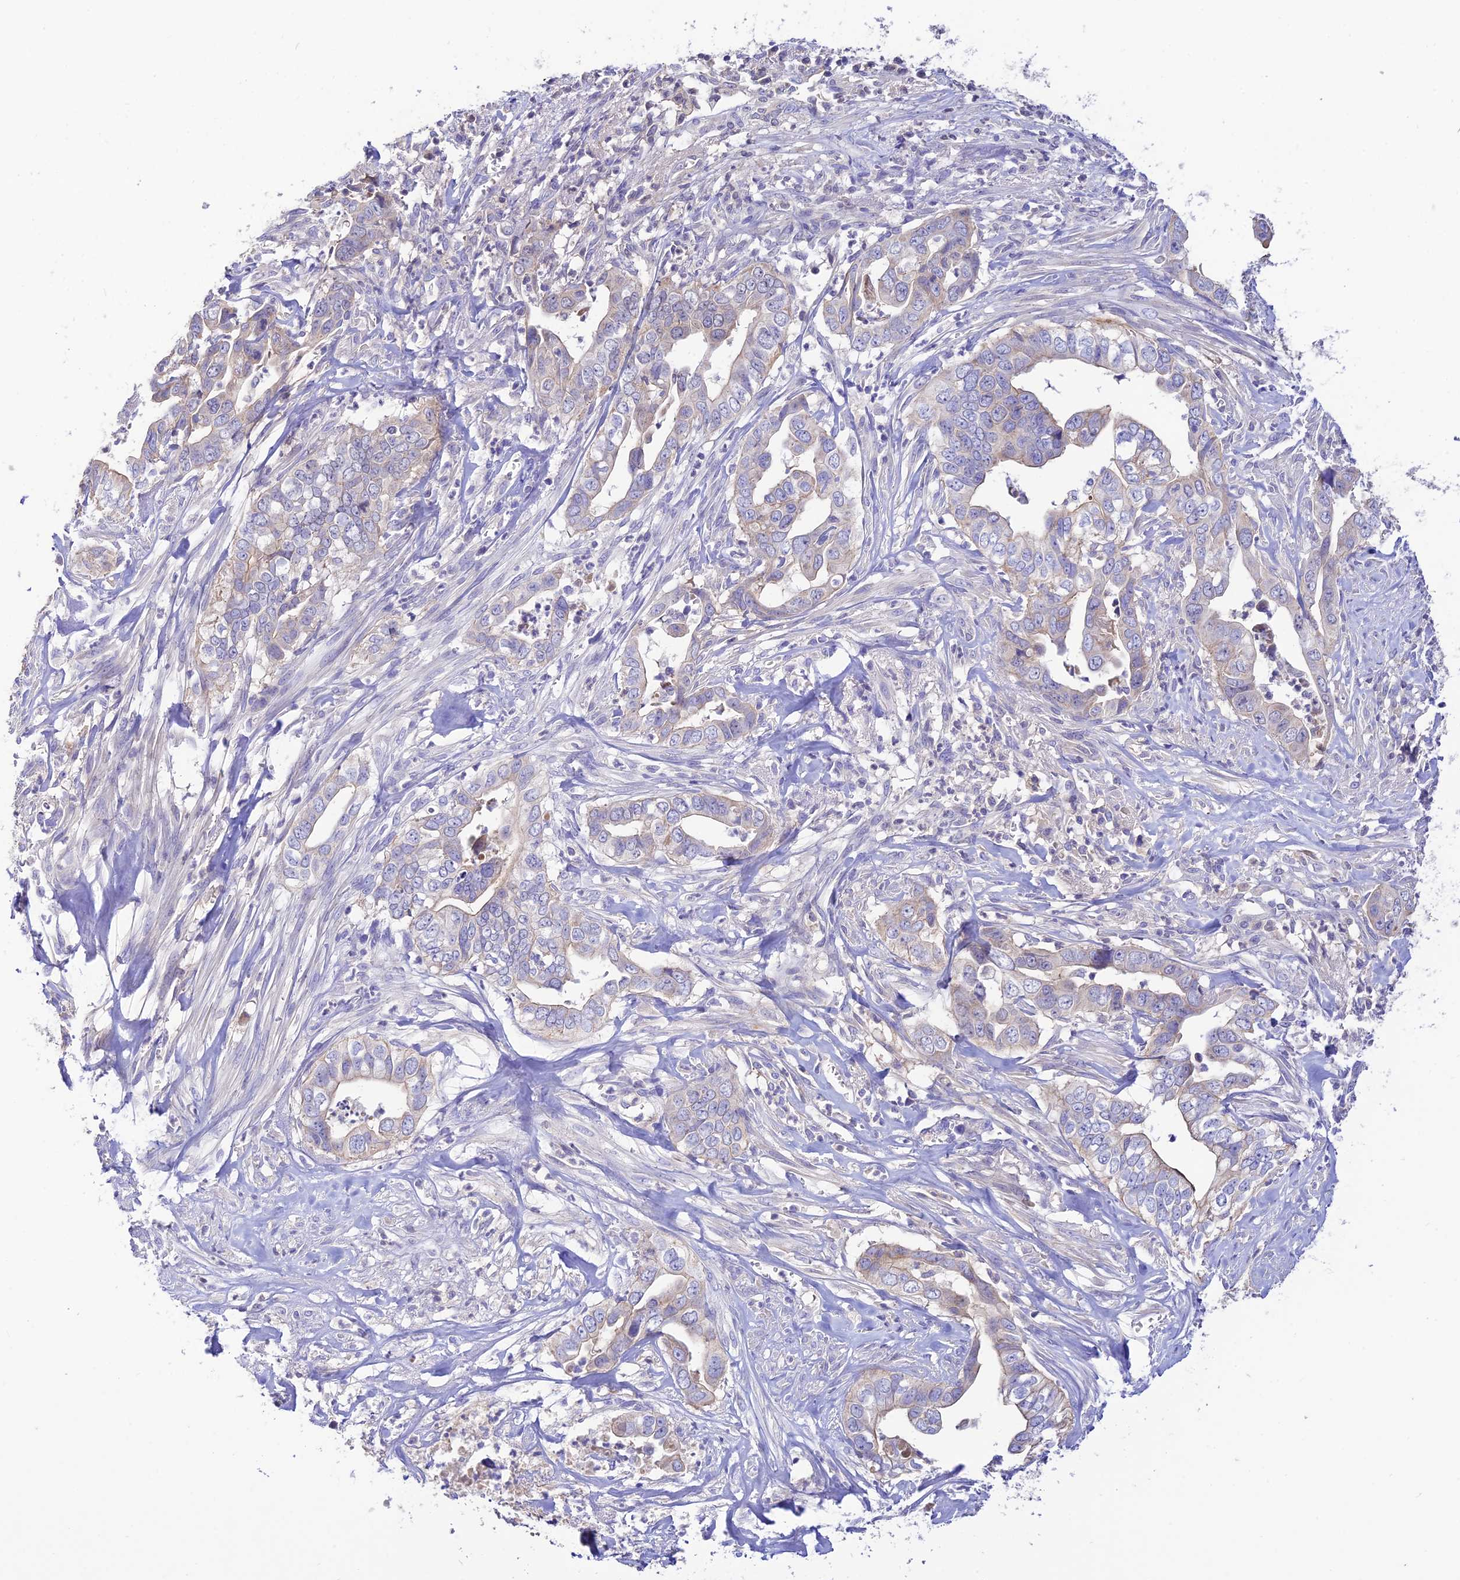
{"staining": {"intensity": "weak", "quantity": "<25%", "location": "cytoplasmic/membranous"}, "tissue": "liver cancer", "cell_type": "Tumor cells", "image_type": "cancer", "snomed": [{"axis": "morphology", "description": "Cholangiocarcinoma"}, {"axis": "topography", "description": "Liver"}], "caption": "This is a micrograph of IHC staining of cholangiocarcinoma (liver), which shows no staining in tumor cells.", "gene": "NLRP9", "patient": {"sex": "female", "age": 79}}